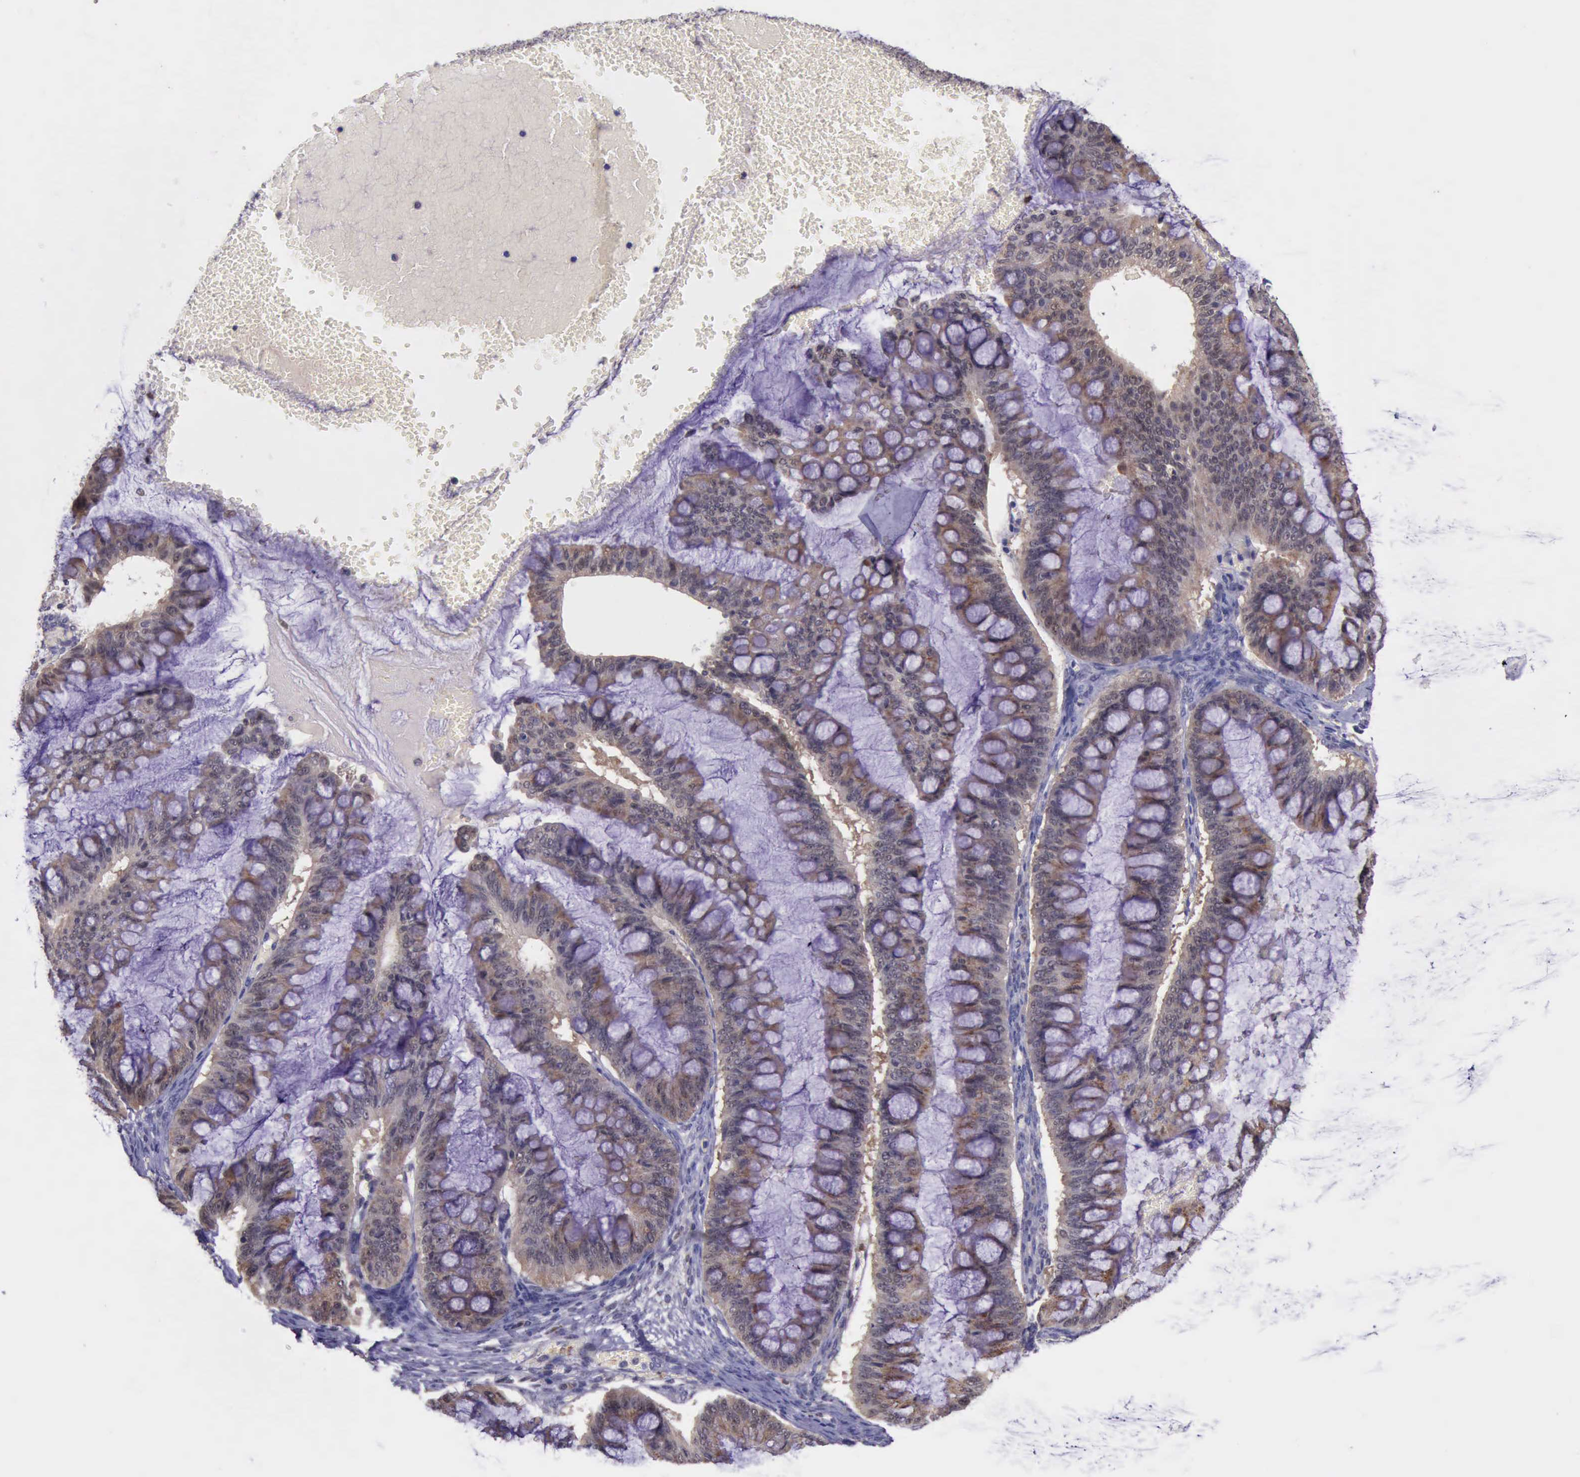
{"staining": {"intensity": "moderate", "quantity": ">75%", "location": "cytoplasmic/membranous"}, "tissue": "ovarian cancer", "cell_type": "Tumor cells", "image_type": "cancer", "snomed": [{"axis": "morphology", "description": "Cystadenocarcinoma, mucinous, NOS"}, {"axis": "topography", "description": "Ovary"}], "caption": "Ovarian cancer stained for a protein demonstrates moderate cytoplasmic/membranous positivity in tumor cells.", "gene": "PLEK2", "patient": {"sex": "female", "age": 73}}